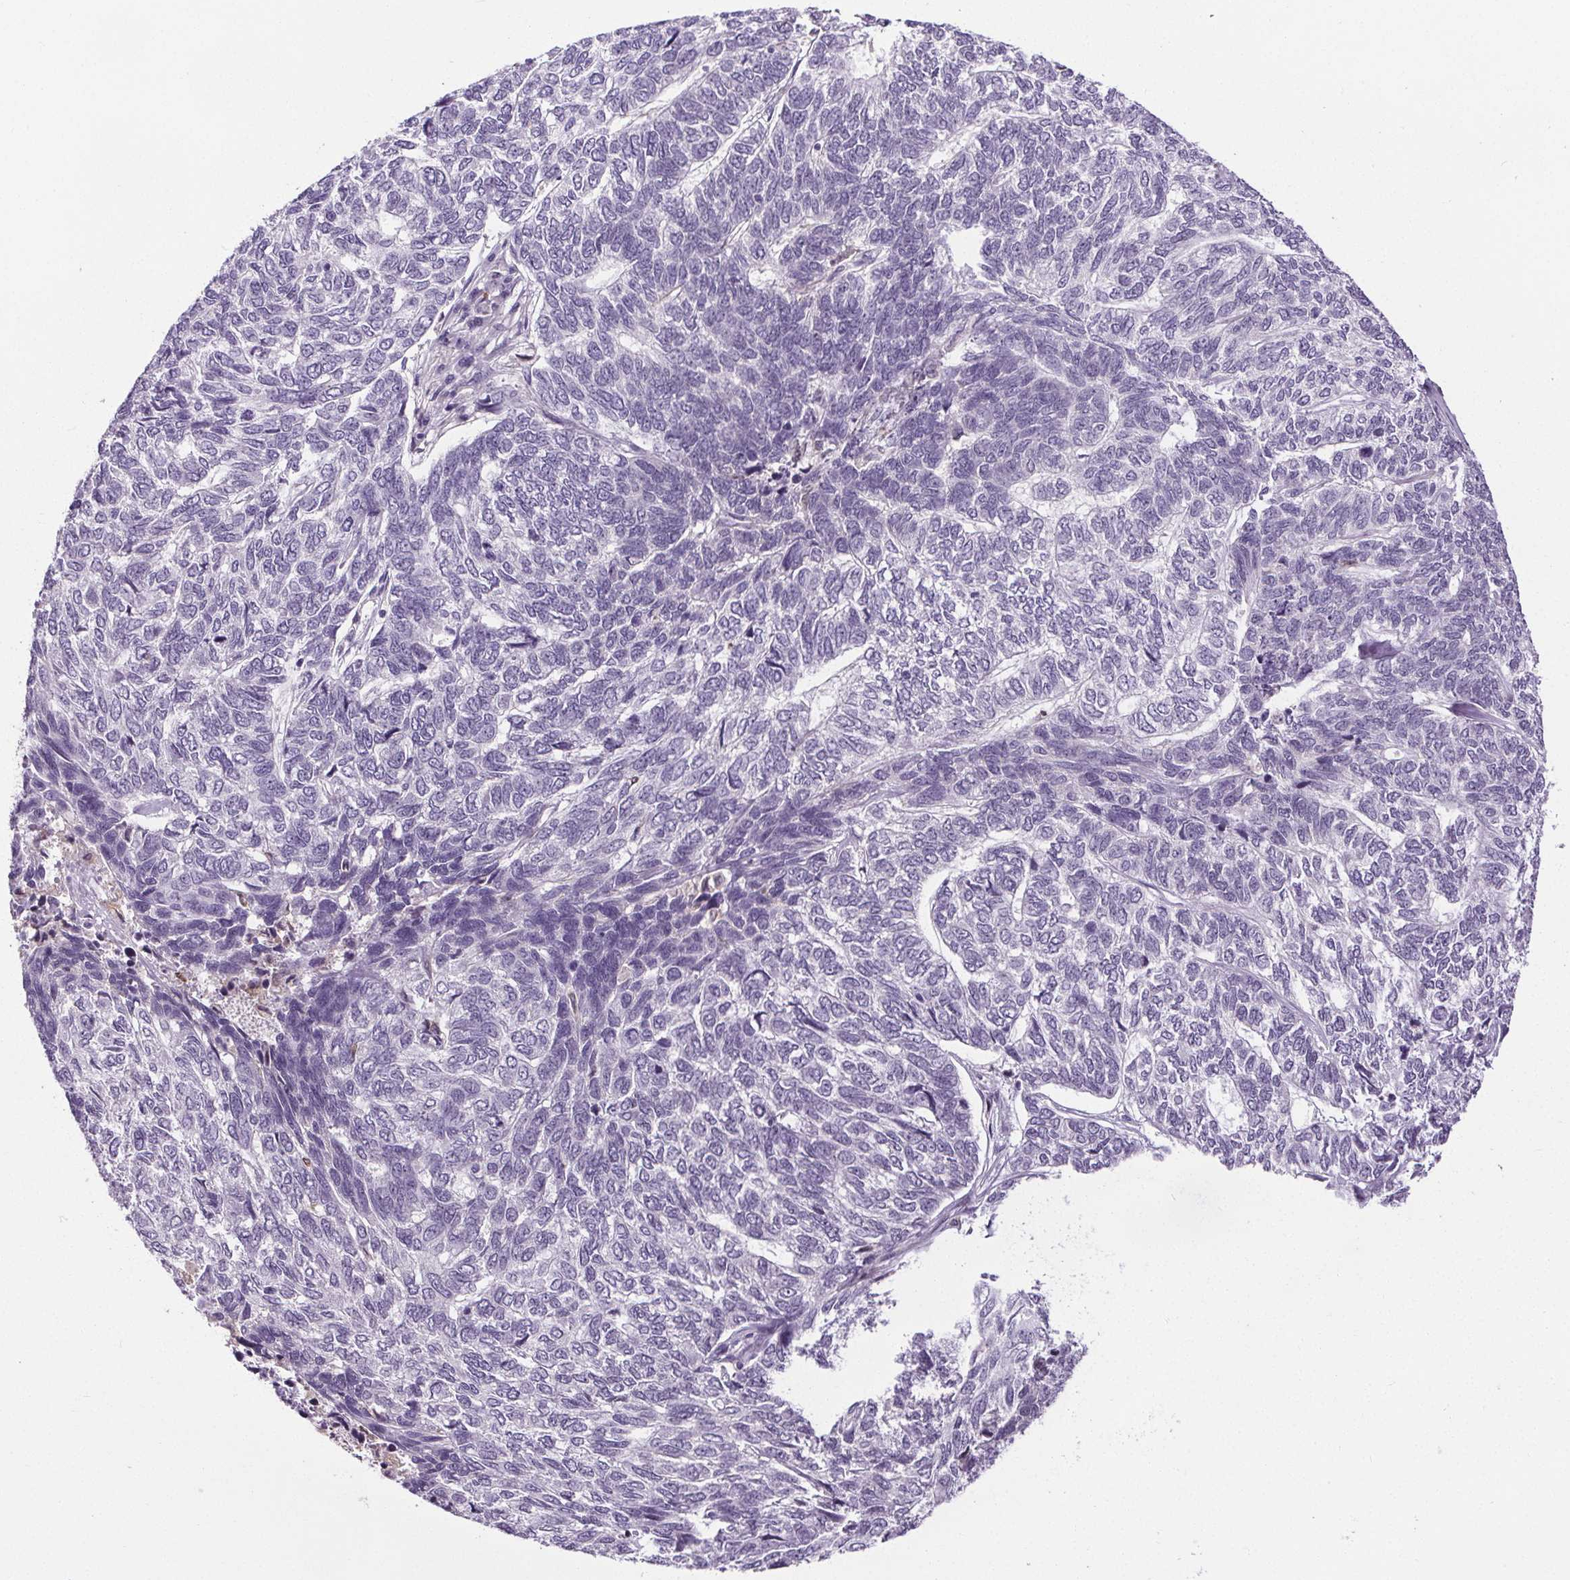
{"staining": {"intensity": "negative", "quantity": "none", "location": "none"}, "tissue": "skin cancer", "cell_type": "Tumor cells", "image_type": "cancer", "snomed": [{"axis": "morphology", "description": "Basal cell carcinoma"}, {"axis": "topography", "description": "Skin"}], "caption": "The photomicrograph demonstrates no significant staining in tumor cells of skin cancer (basal cell carcinoma).", "gene": "TMEM240", "patient": {"sex": "female", "age": 65}}